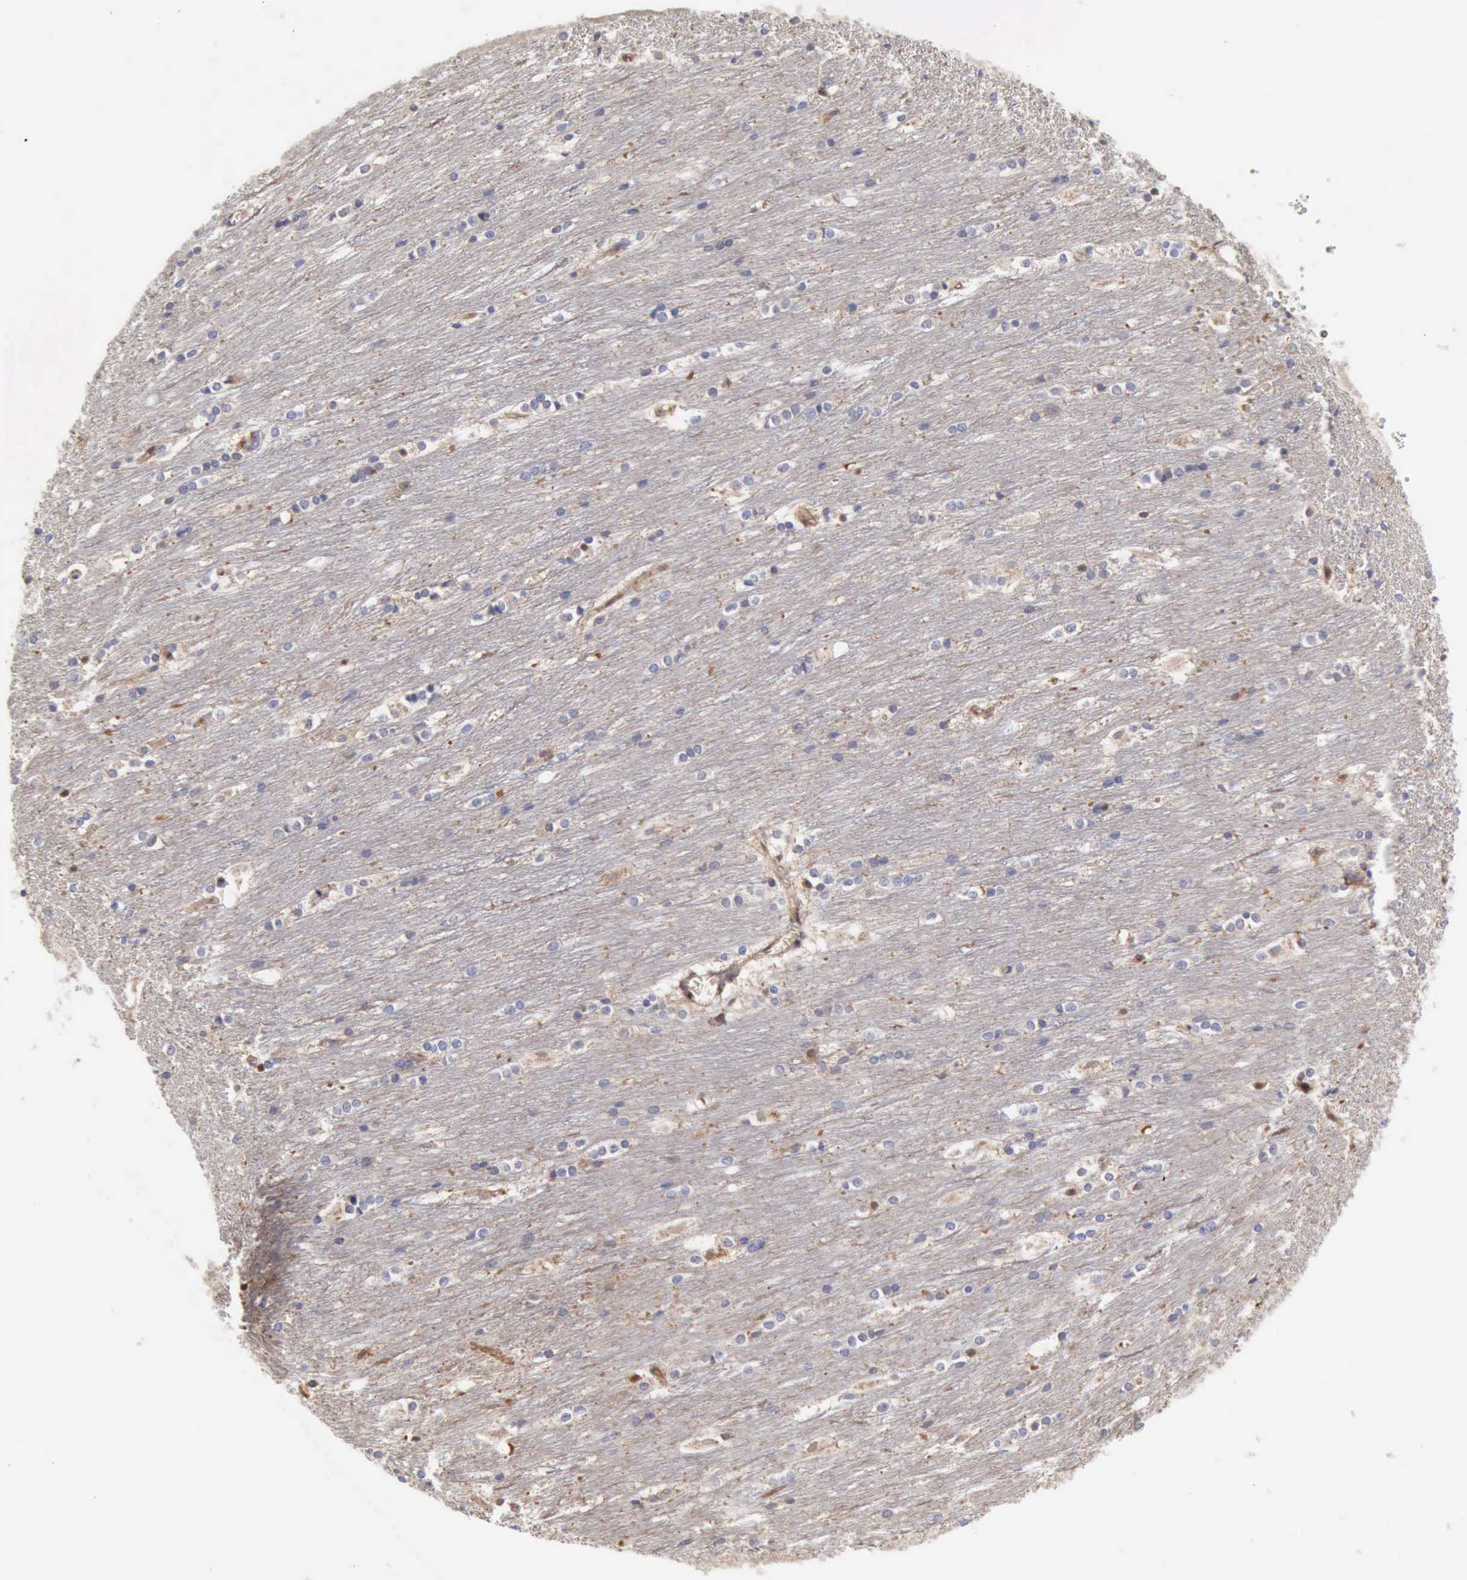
{"staining": {"intensity": "moderate", "quantity": ">75%", "location": "cytoplasmic/membranous"}, "tissue": "caudate", "cell_type": "Glial cells", "image_type": "normal", "snomed": [{"axis": "morphology", "description": "Normal tissue, NOS"}, {"axis": "topography", "description": "Lateral ventricle wall"}], "caption": "Glial cells display moderate cytoplasmic/membranous positivity in approximately >75% of cells in normal caudate. The protein is shown in brown color, while the nuclei are stained blue.", "gene": "APOL2", "patient": {"sex": "female", "age": 19}}